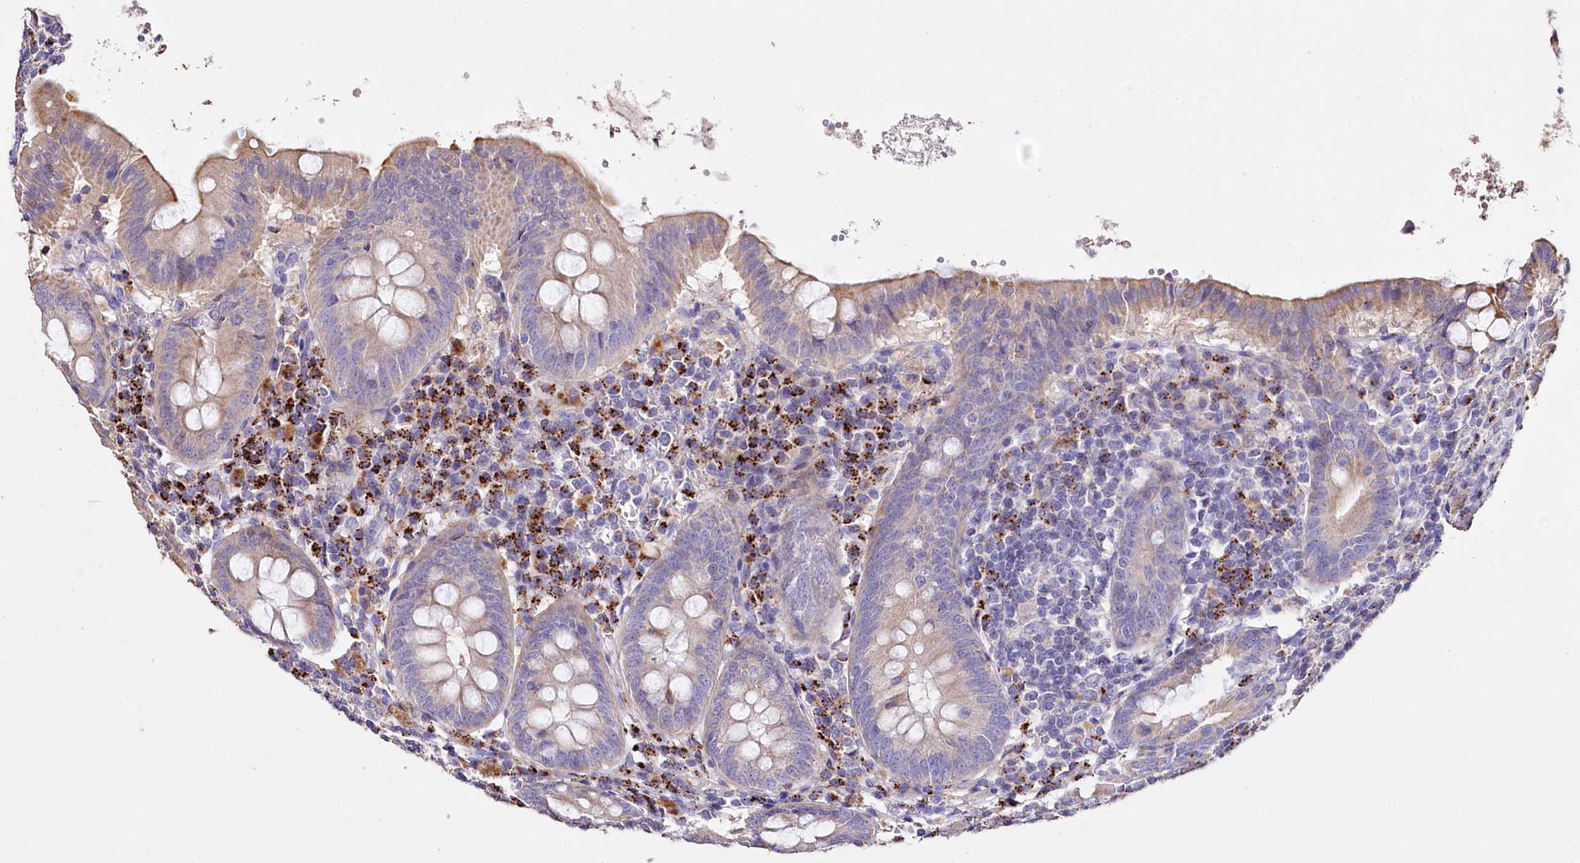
{"staining": {"intensity": "moderate", "quantity": "25%-75%", "location": "cytoplasmic/membranous"}, "tissue": "appendix", "cell_type": "Glandular cells", "image_type": "normal", "snomed": [{"axis": "morphology", "description": "Normal tissue, NOS"}, {"axis": "topography", "description": "Appendix"}], "caption": "About 25%-75% of glandular cells in benign appendix demonstrate moderate cytoplasmic/membranous protein expression as visualized by brown immunohistochemical staining.", "gene": "PTER", "patient": {"sex": "female", "age": 54}}